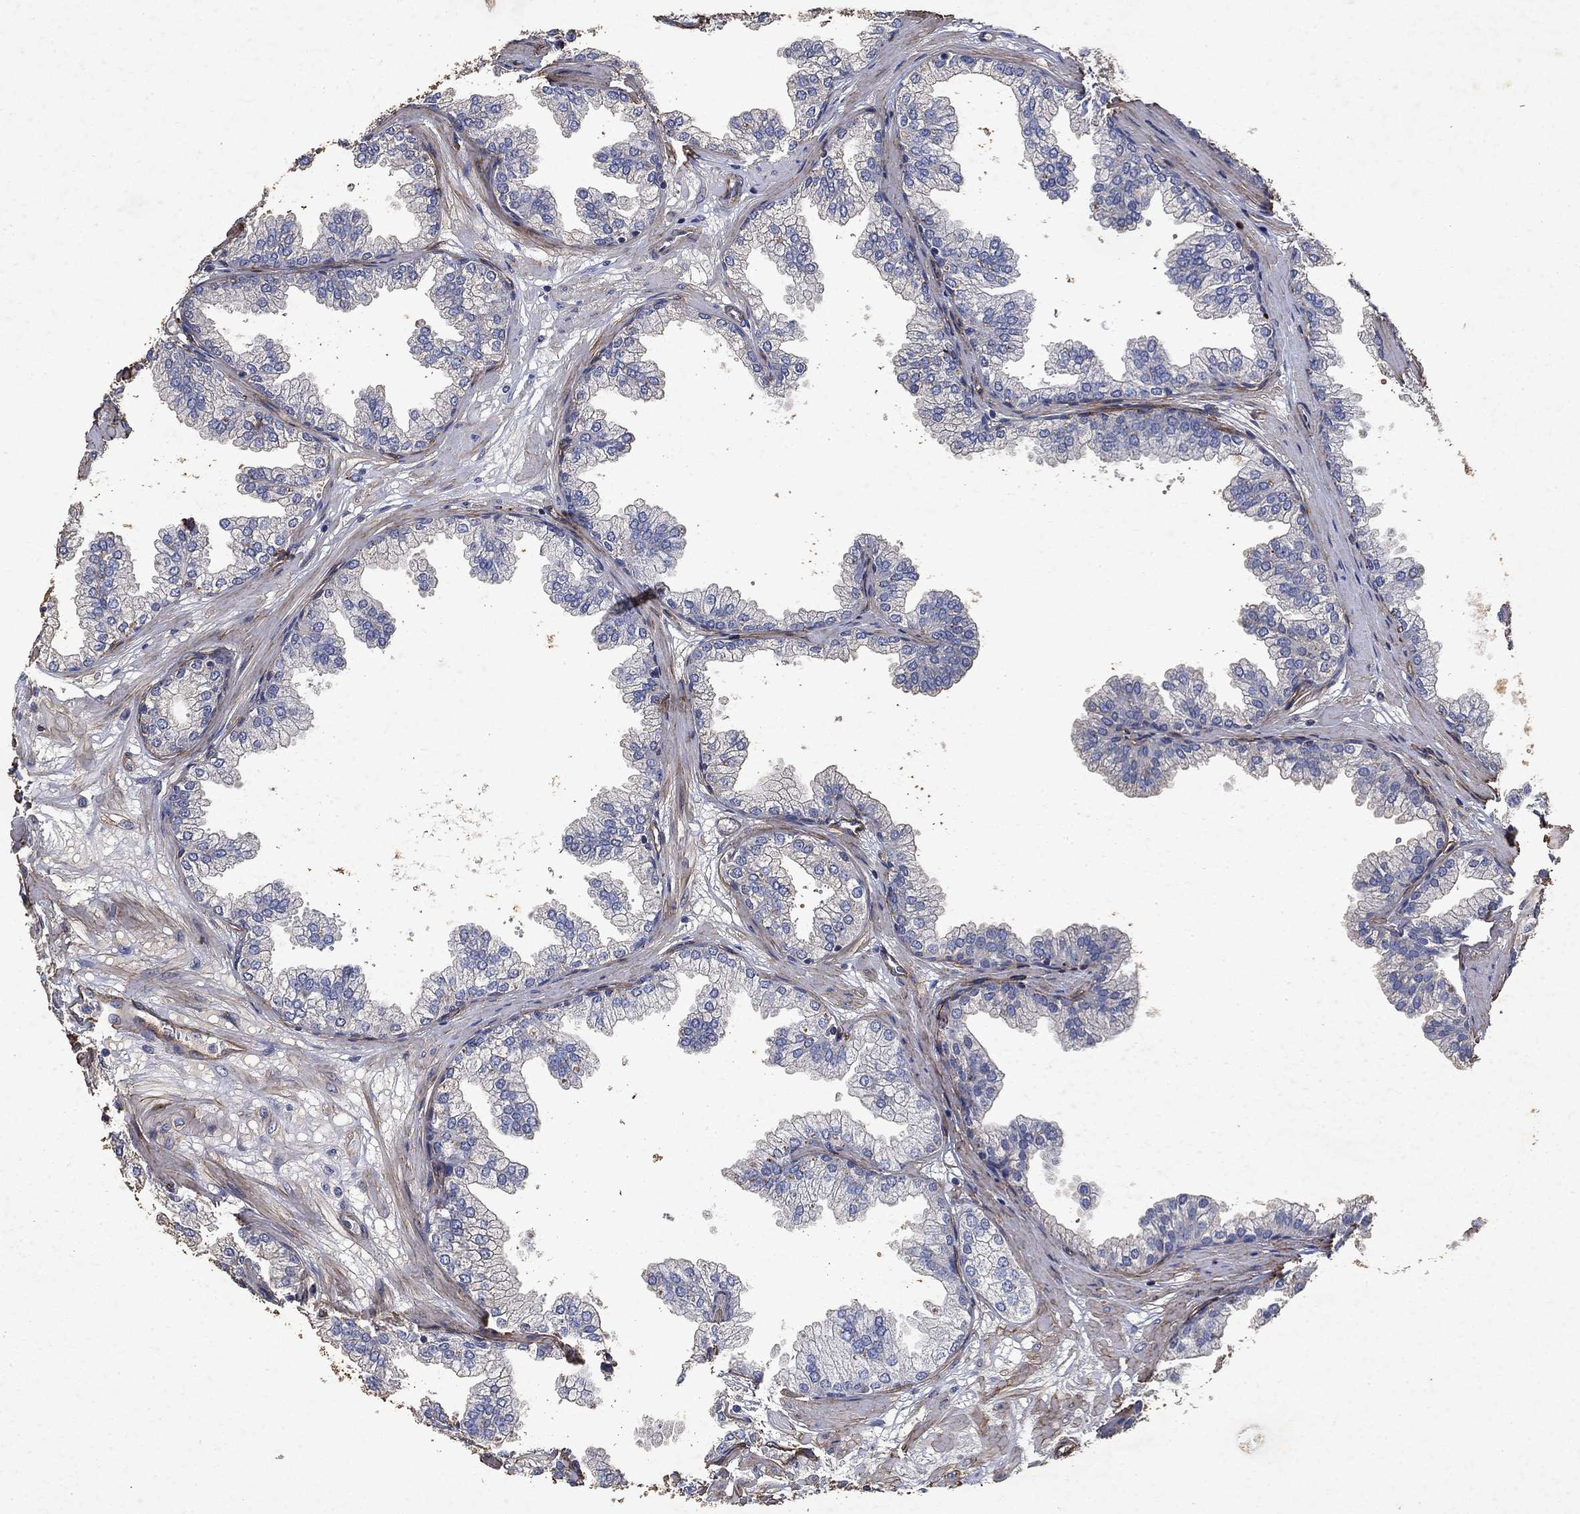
{"staining": {"intensity": "negative", "quantity": "none", "location": "none"}, "tissue": "prostate", "cell_type": "Glandular cells", "image_type": "normal", "snomed": [{"axis": "morphology", "description": "Normal tissue, NOS"}, {"axis": "topography", "description": "Prostate"}], "caption": "This is an immunohistochemistry (IHC) histopathology image of normal prostate. There is no expression in glandular cells.", "gene": "COL4A2", "patient": {"sex": "male", "age": 37}}